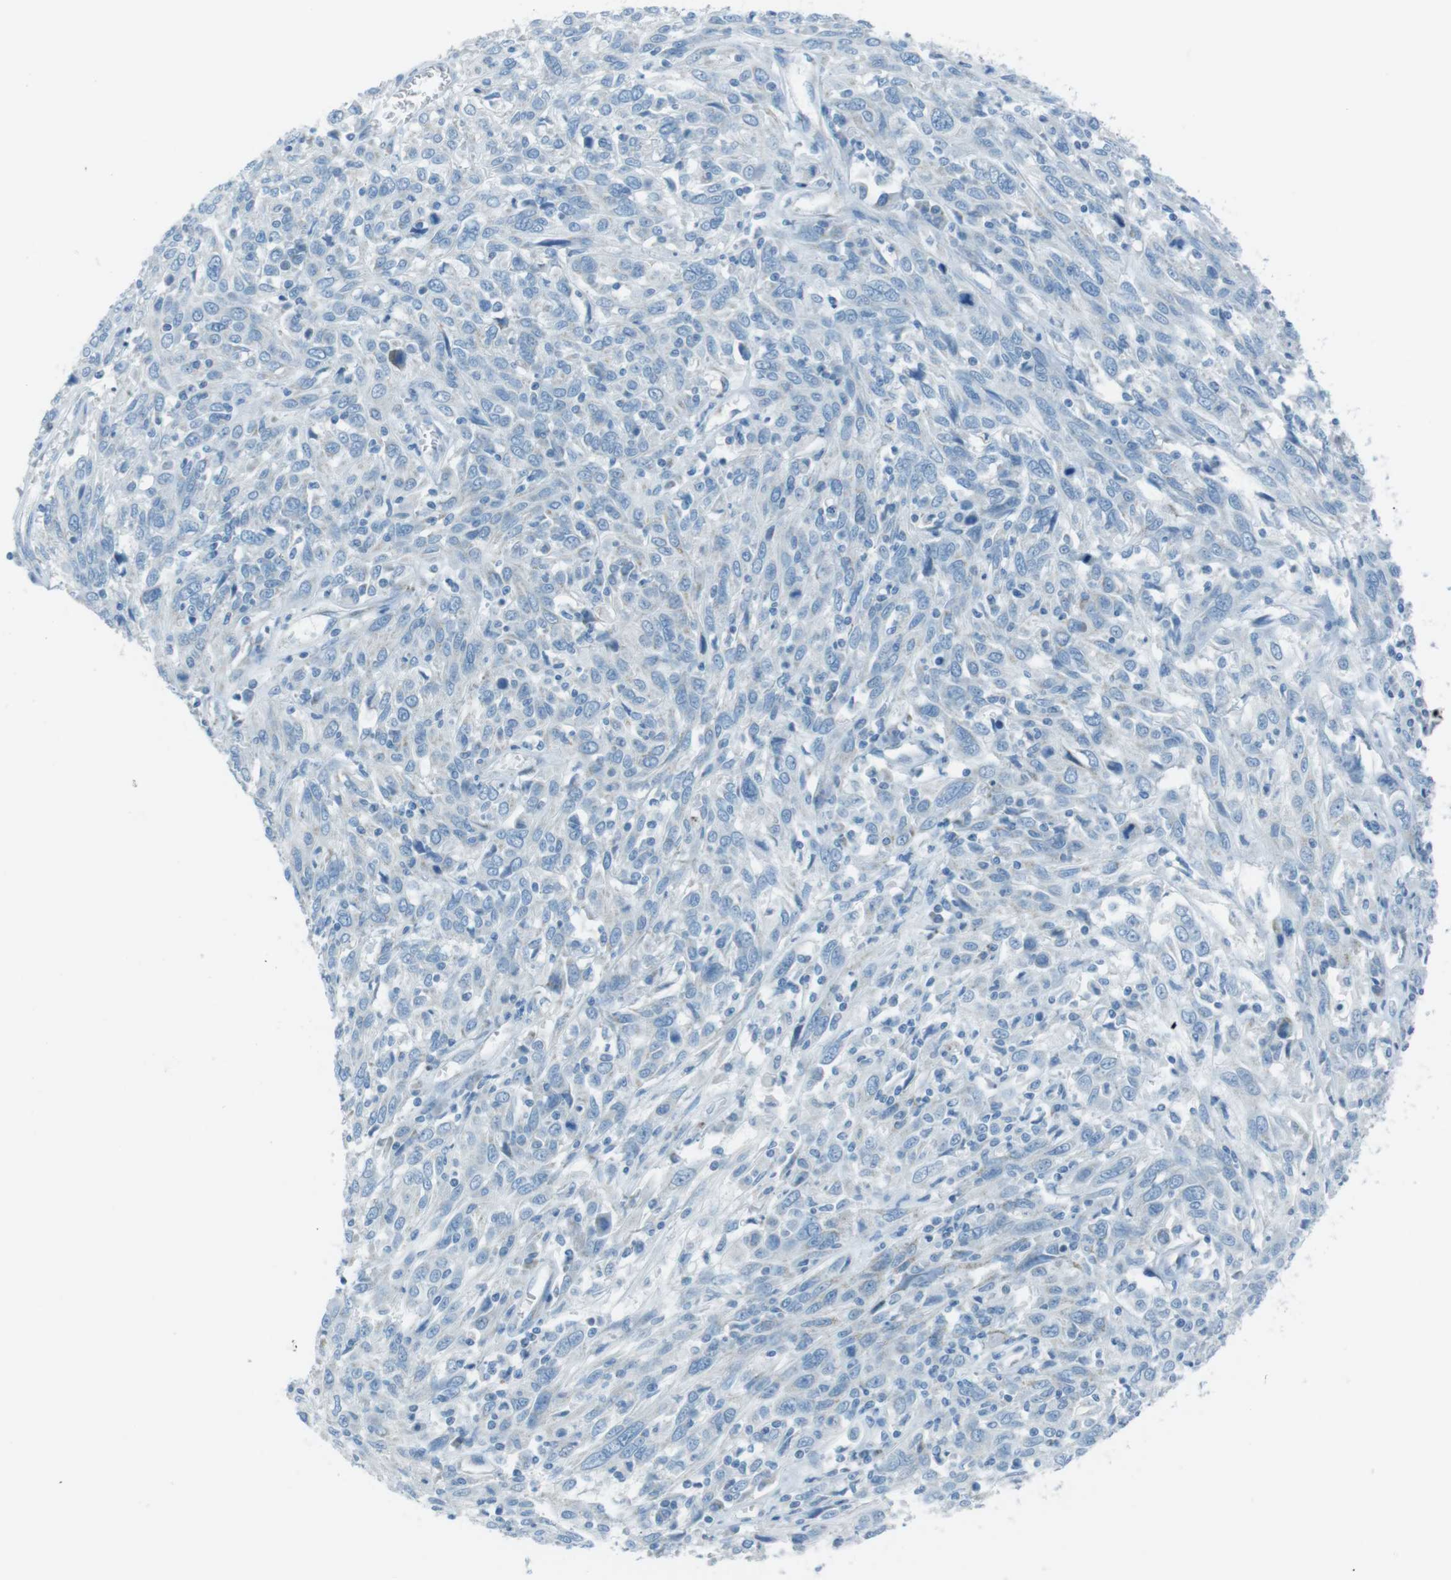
{"staining": {"intensity": "negative", "quantity": "none", "location": "none"}, "tissue": "cervical cancer", "cell_type": "Tumor cells", "image_type": "cancer", "snomed": [{"axis": "morphology", "description": "Squamous cell carcinoma, NOS"}, {"axis": "topography", "description": "Cervix"}], "caption": "Tumor cells are negative for protein expression in human cervical squamous cell carcinoma. (Brightfield microscopy of DAB immunohistochemistry at high magnification).", "gene": "DNAJA3", "patient": {"sex": "female", "age": 46}}